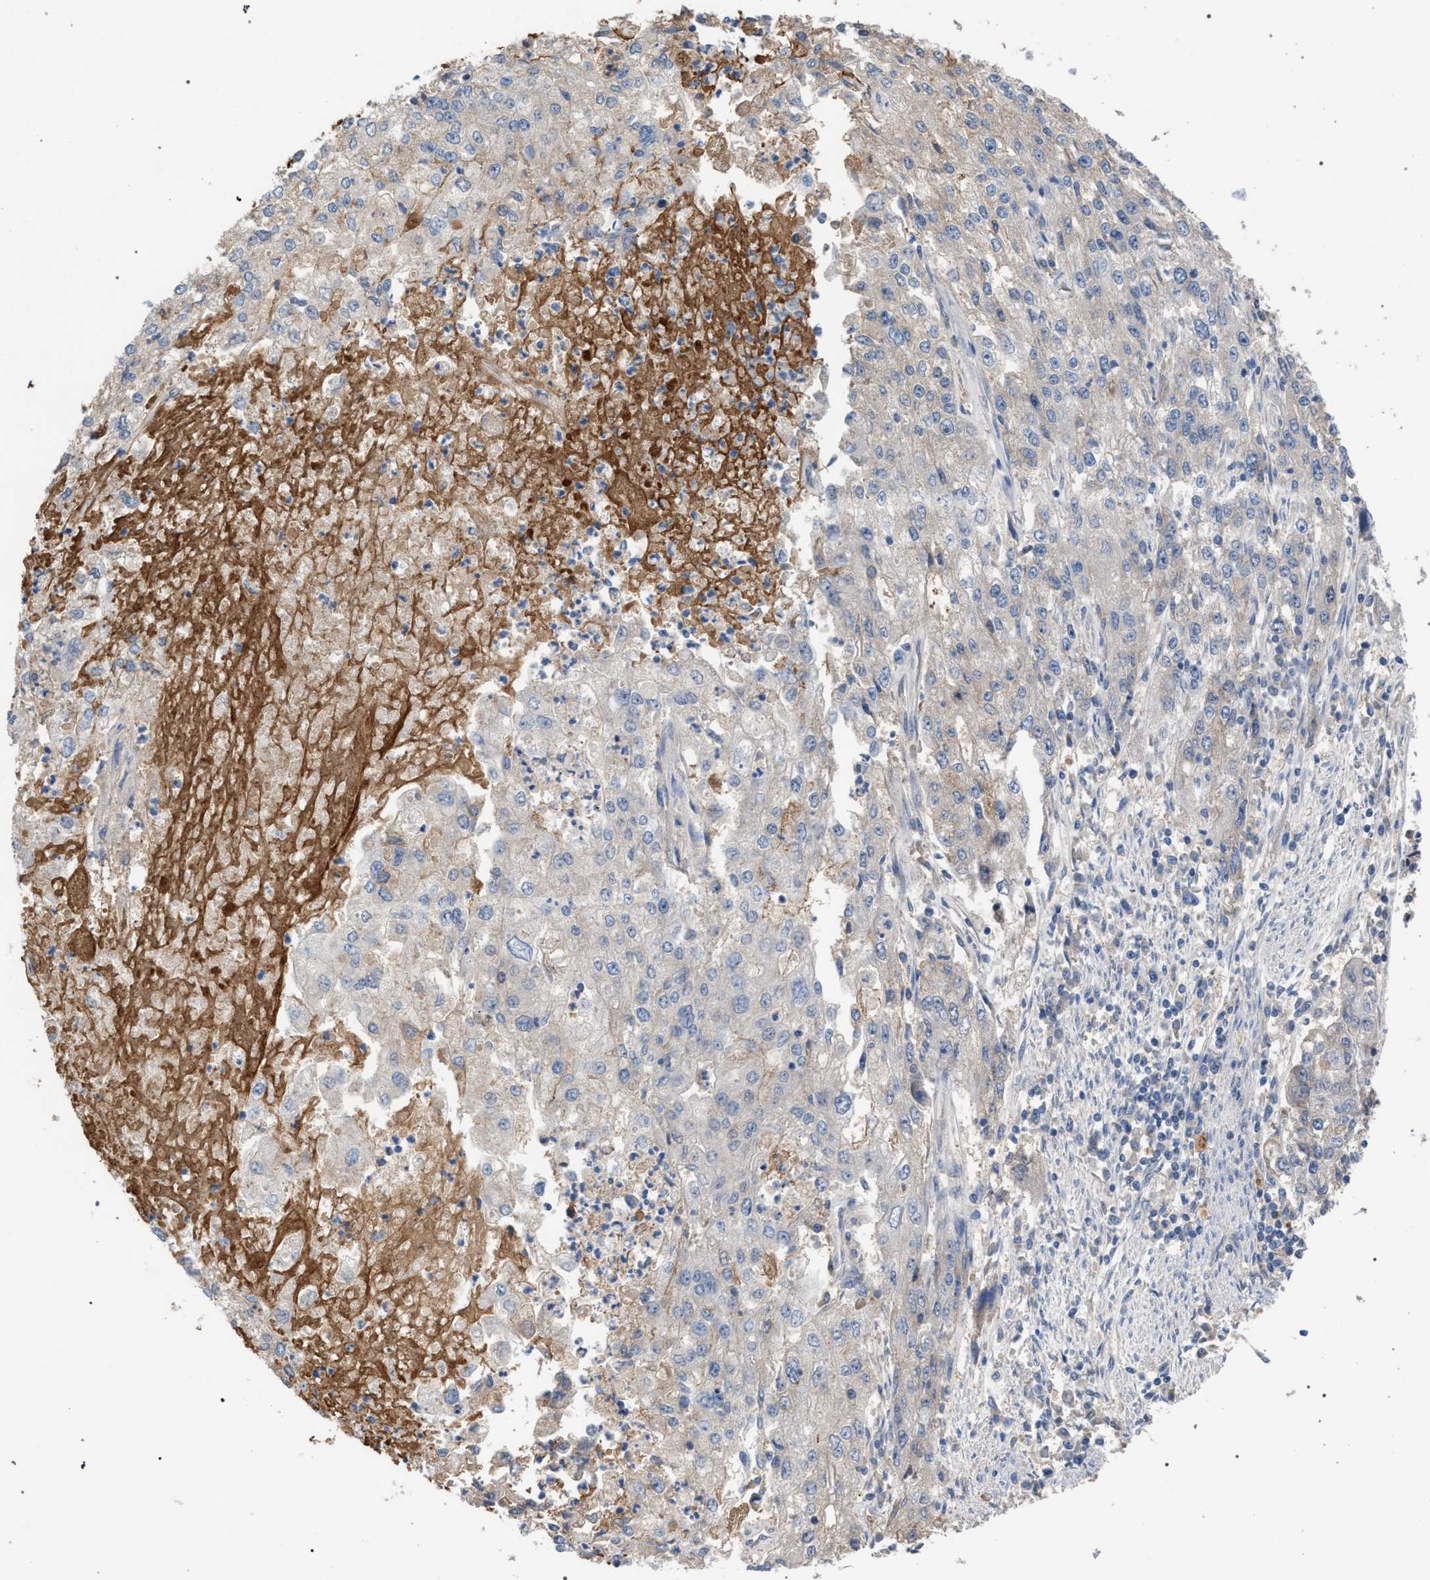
{"staining": {"intensity": "weak", "quantity": "<25%", "location": "cytoplasmic/membranous"}, "tissue": "endometrial cancer", "cell_type": "Tumor cells", "image_type": "cancer", "snomed": [{"axis": "morphology", "description": "Adenocarcinoma, NOS"}, {"axis": "topography", "description": "Endometrium"}], "caption": "Micrograph shows no protein expression in tumor cells of endometrial adenocarcinoma tissue.", "gene": "TECPR1", "patient": {"sex": "female", "age": 49}}